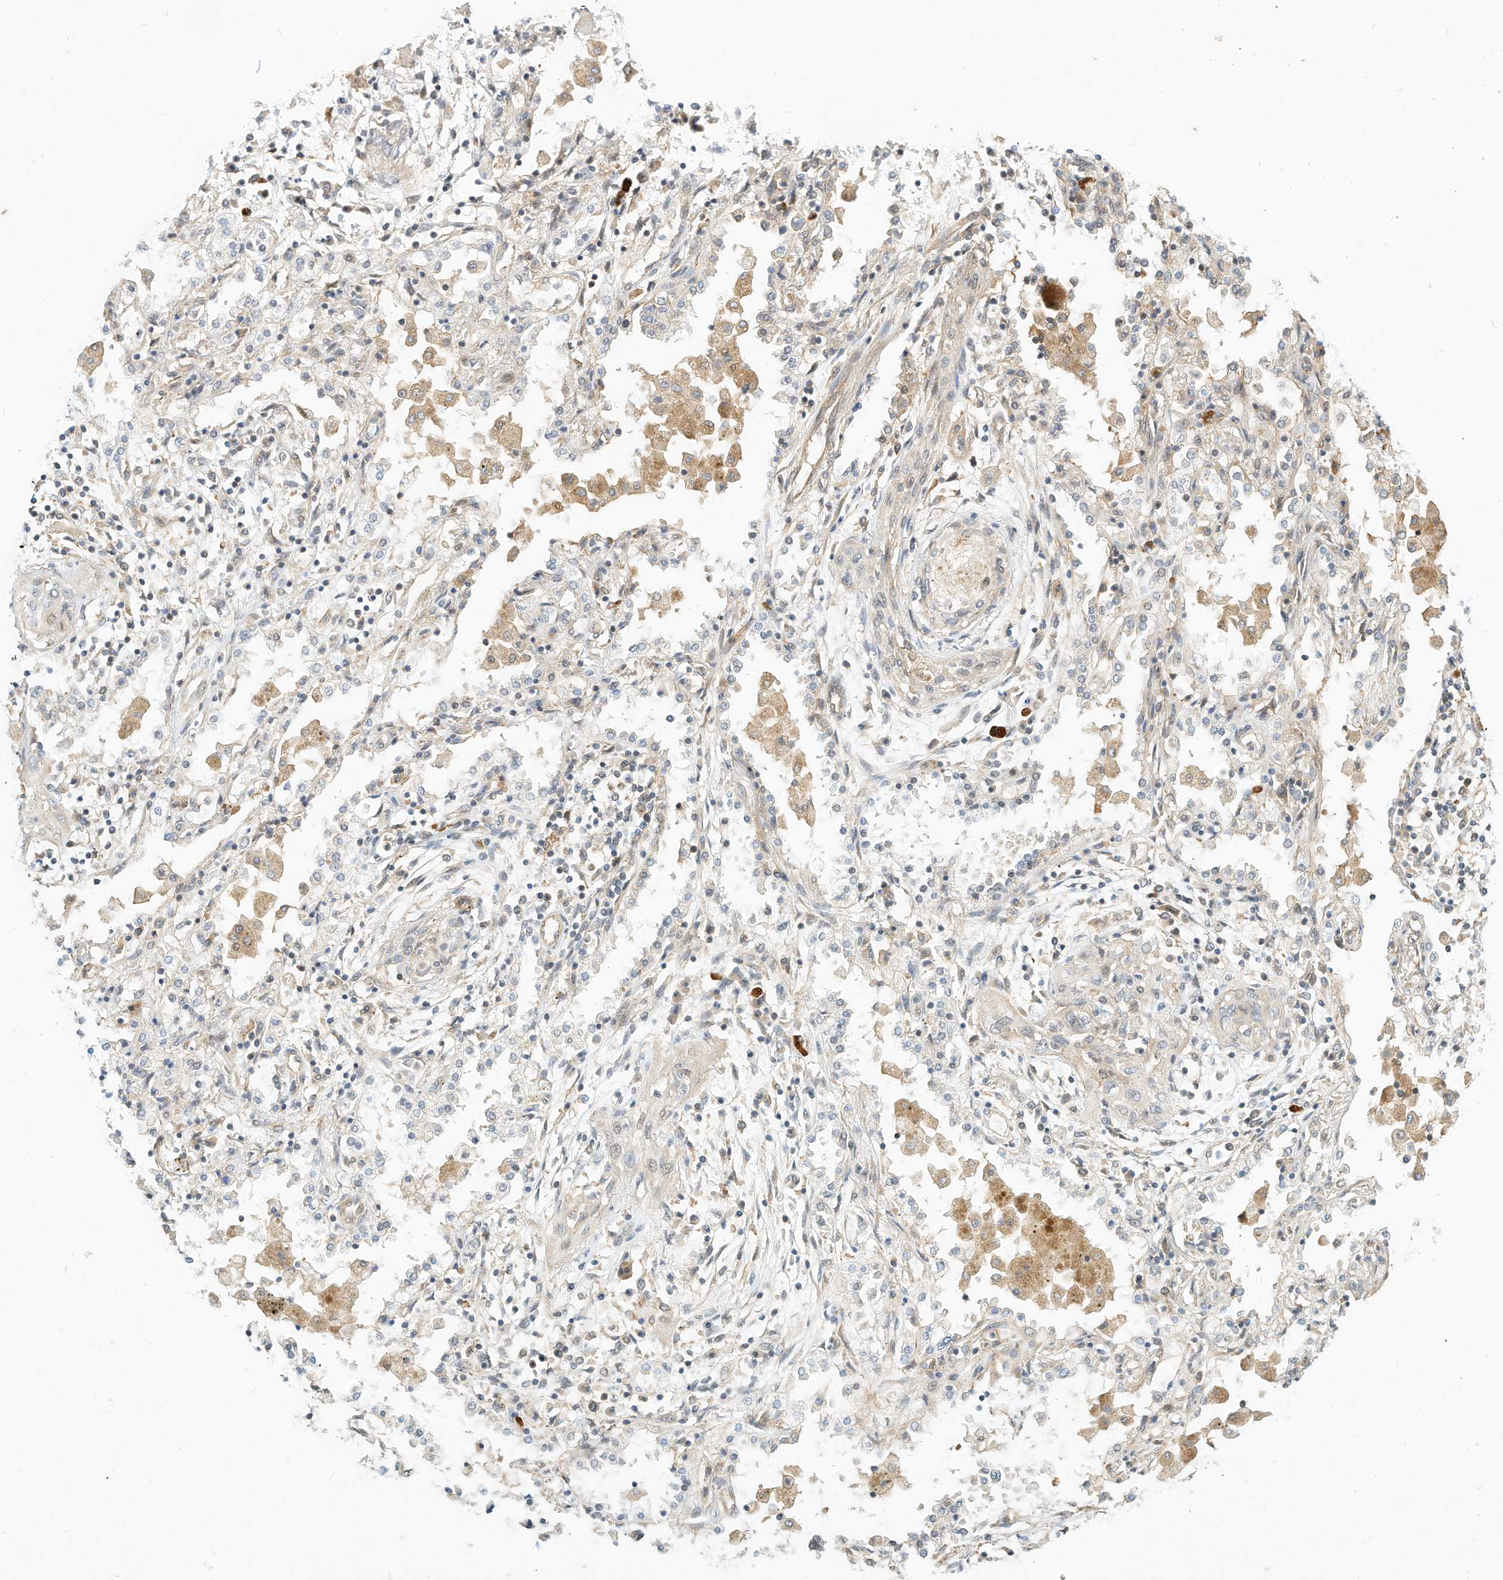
{"staining": {"intensity": "negative", "quantity": "none", "location": "none"}, "tissue": "lung cancer", "cell_type": "Tumor cells", "image_type": "cancer", "snomed": [{"axis": "morphology", "description": "Squamous cell carcinoma, NOS"}, {"axis": "topography", "description": "Lung"}], "caption": "This is an immunohistochemistry photomicrograph of squamous cell carcinoma (lung). There is no staining in tumor cells.", "gene": "OFD1", "patient": {"sex": "female", "age": 47}}